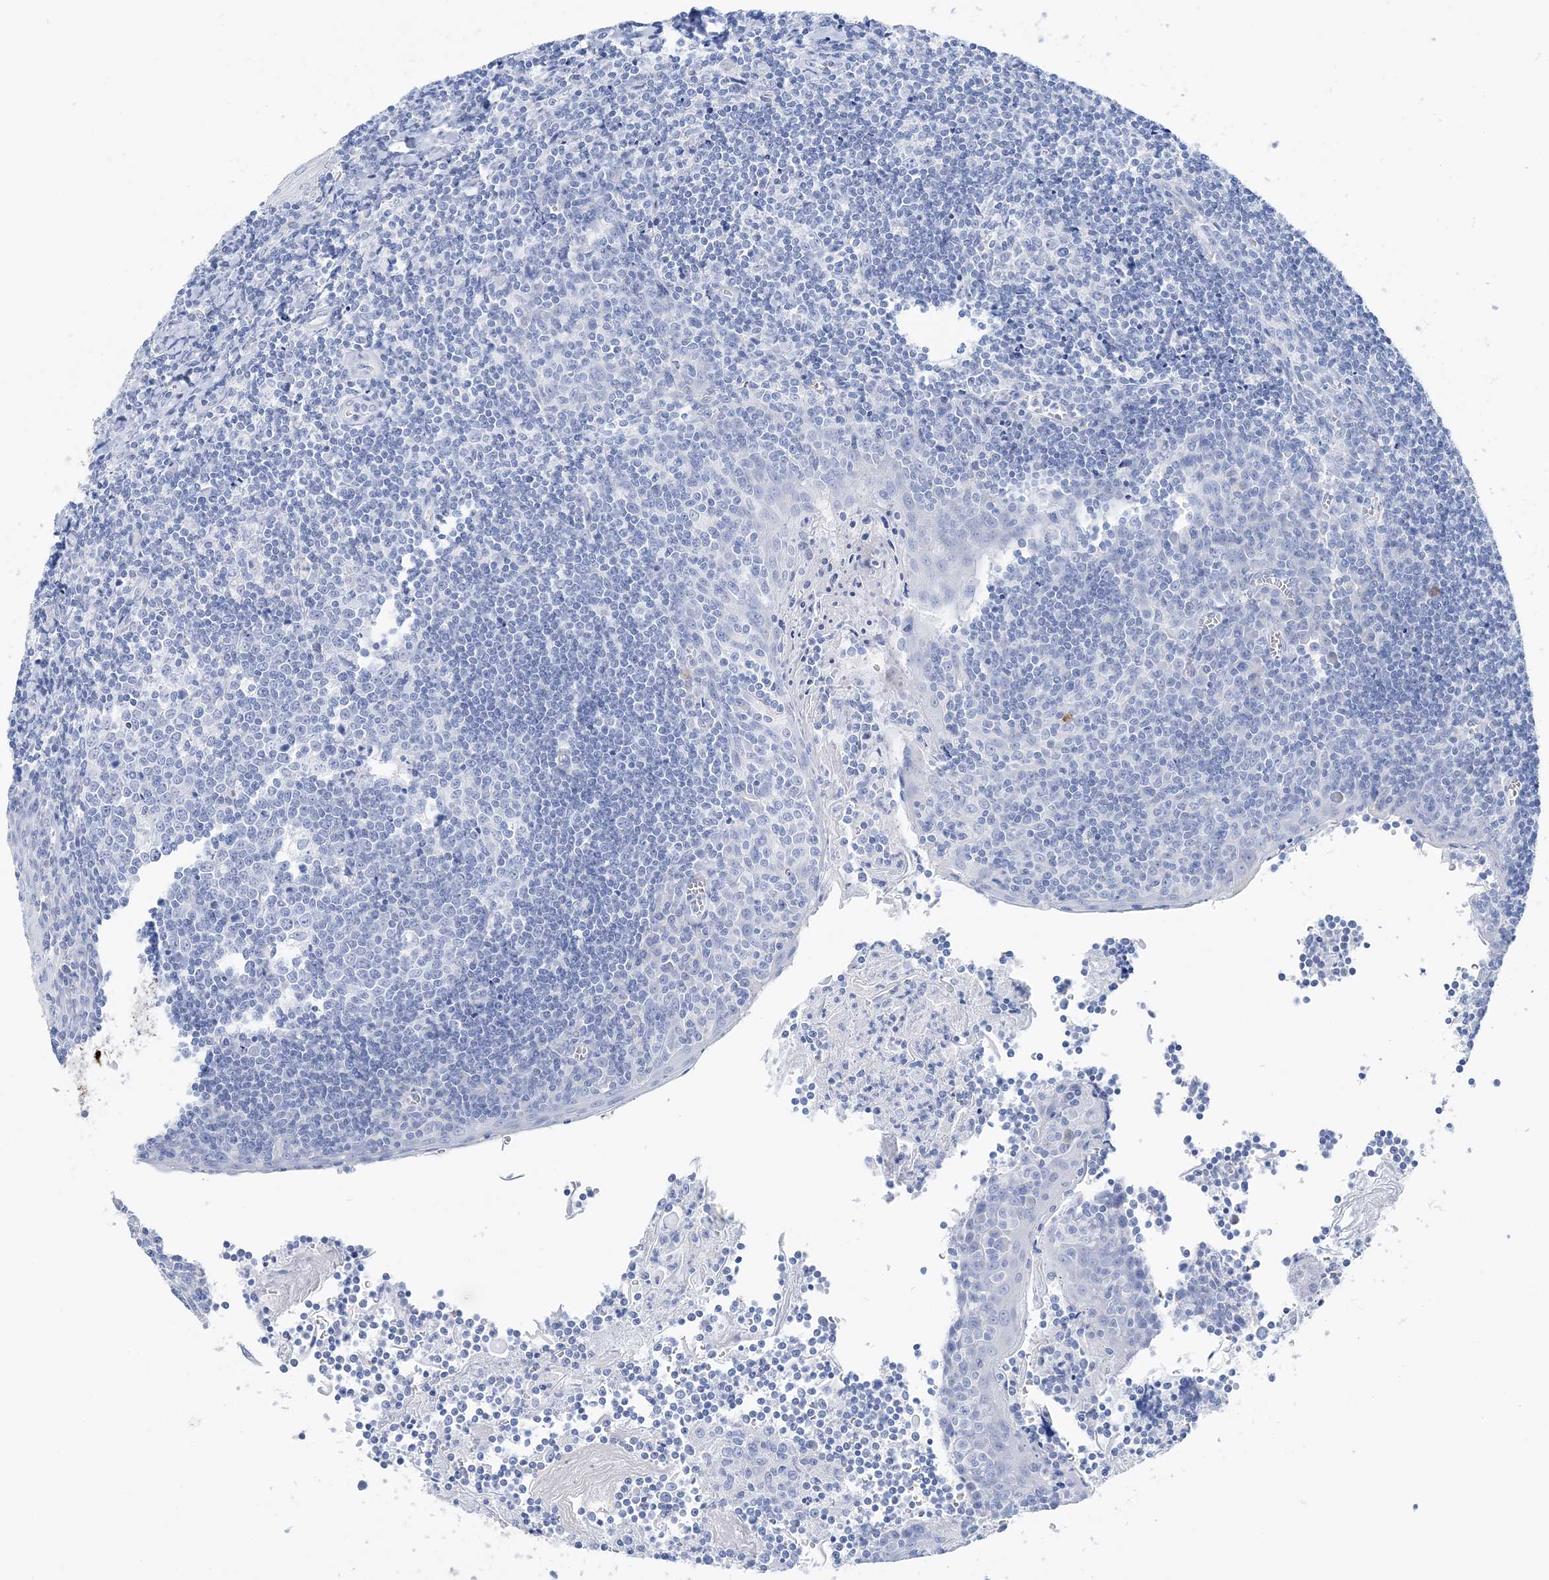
{"staining": {"intensity": "negative", "quantity": "none", "location": "none"}, "tissue": "tonsil", "cell_type": "Germinal center cells", "image_type": "normal", "snomed": [{"axis": "morphology", "description": "Normal tissue, NOS"}, {"axis": "topography", "description": "Tonsil"}], "caption": "Immunohistochemistry (IHC) of unremarkable human tonsil shows no positivity in germinal center cells.", "gene": "TSPYL6", "patient": {"sex": "male", "age": 27}}